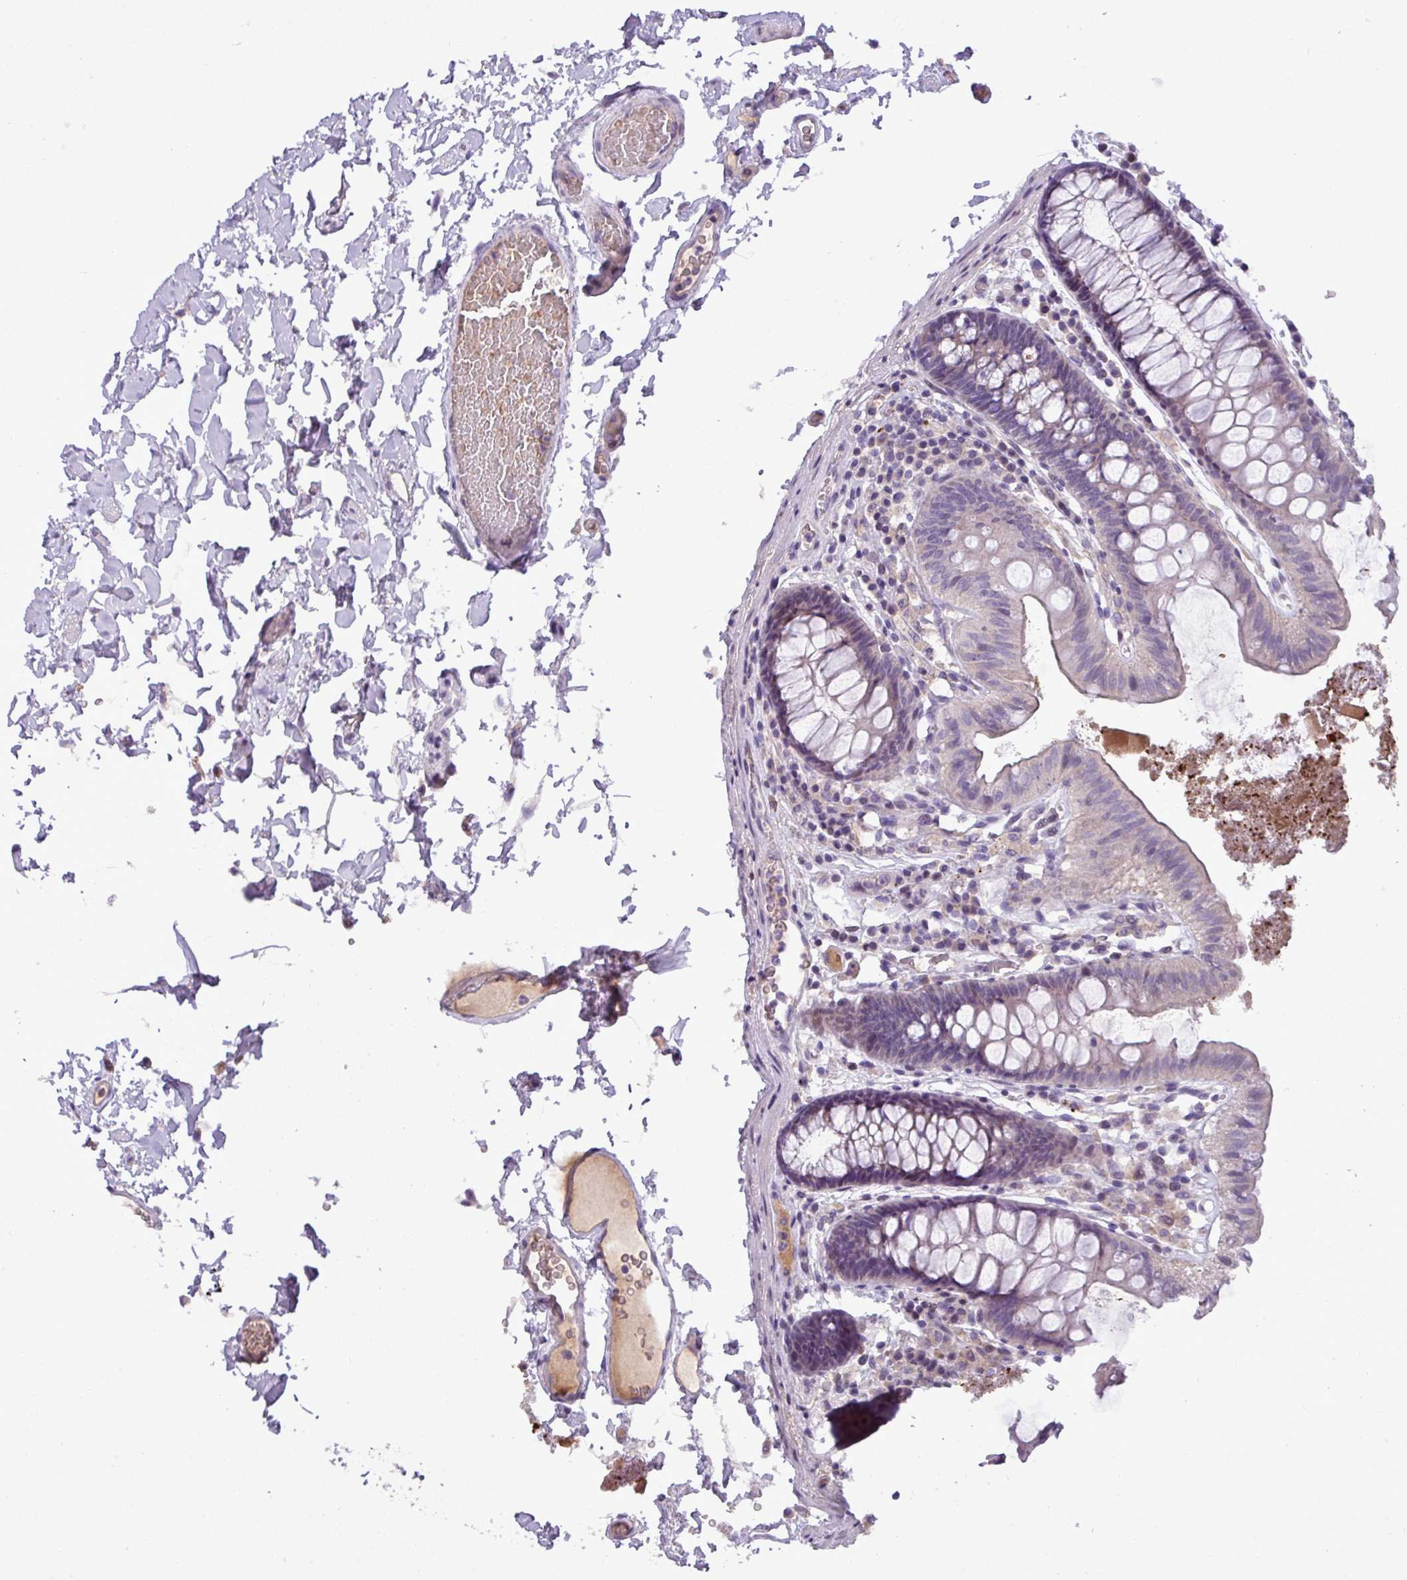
{"staining": {"intensity": "weak", "quantity": ">75%", "location": "cytoplasmic/membranous"}, "tissue": "colon", "cell_type": "Endothelial cells", "image_type": "normal", "snomed": [{"axis": "morphology", "description": "Normal tissue, NOS"}, {"axis": "topography", "description": "Colon"}], "caption": "Unremarkable colon reveals weak cytoplasmic/membranous staining in about >75% of endothelial cells Immunohistochemistry (ihc) stains the protein in brown and the nuclei are stained blue..", "gene": "IL17A", "patient": {"sex": "male", "age": 84}}